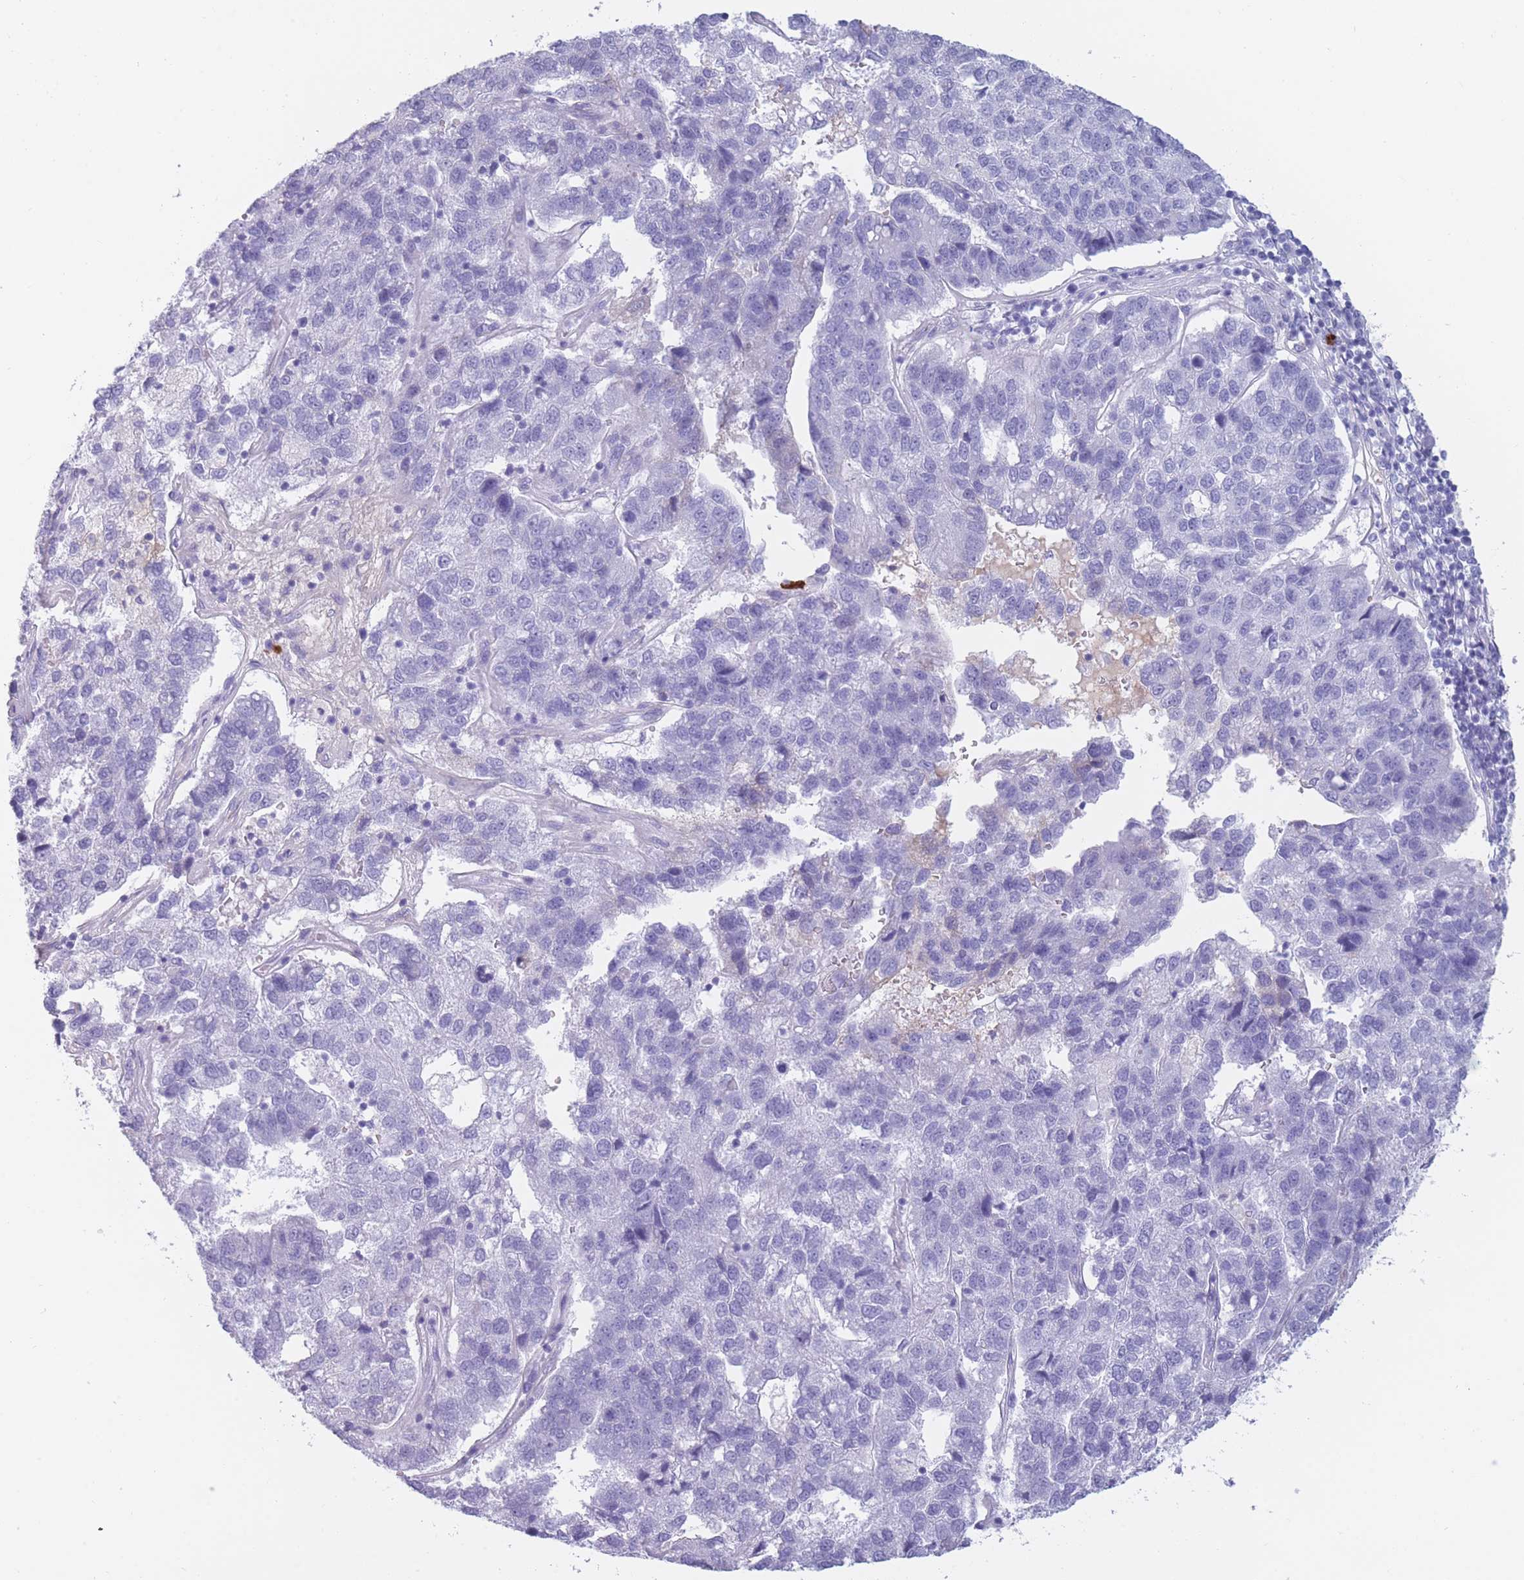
{"staining": {"intensity": "negative", "quantity": "none", "location": "none"}, "tissue": "pancreatic cancer", "cell_type": "Tumor cells", "image_type": "cancer", "snomed": [{"axis": "morphology", "description": "Adenocarcinoma, NOS"}, {"axis": "topography", "description": "Pancreas"}], "caption": "Pancreatic adenocarcinoma stained for a protein using IHC shows no positivity tumor cells.", "gene": "TNFSF11", "patient": {"sex": "female", "age": 61}}